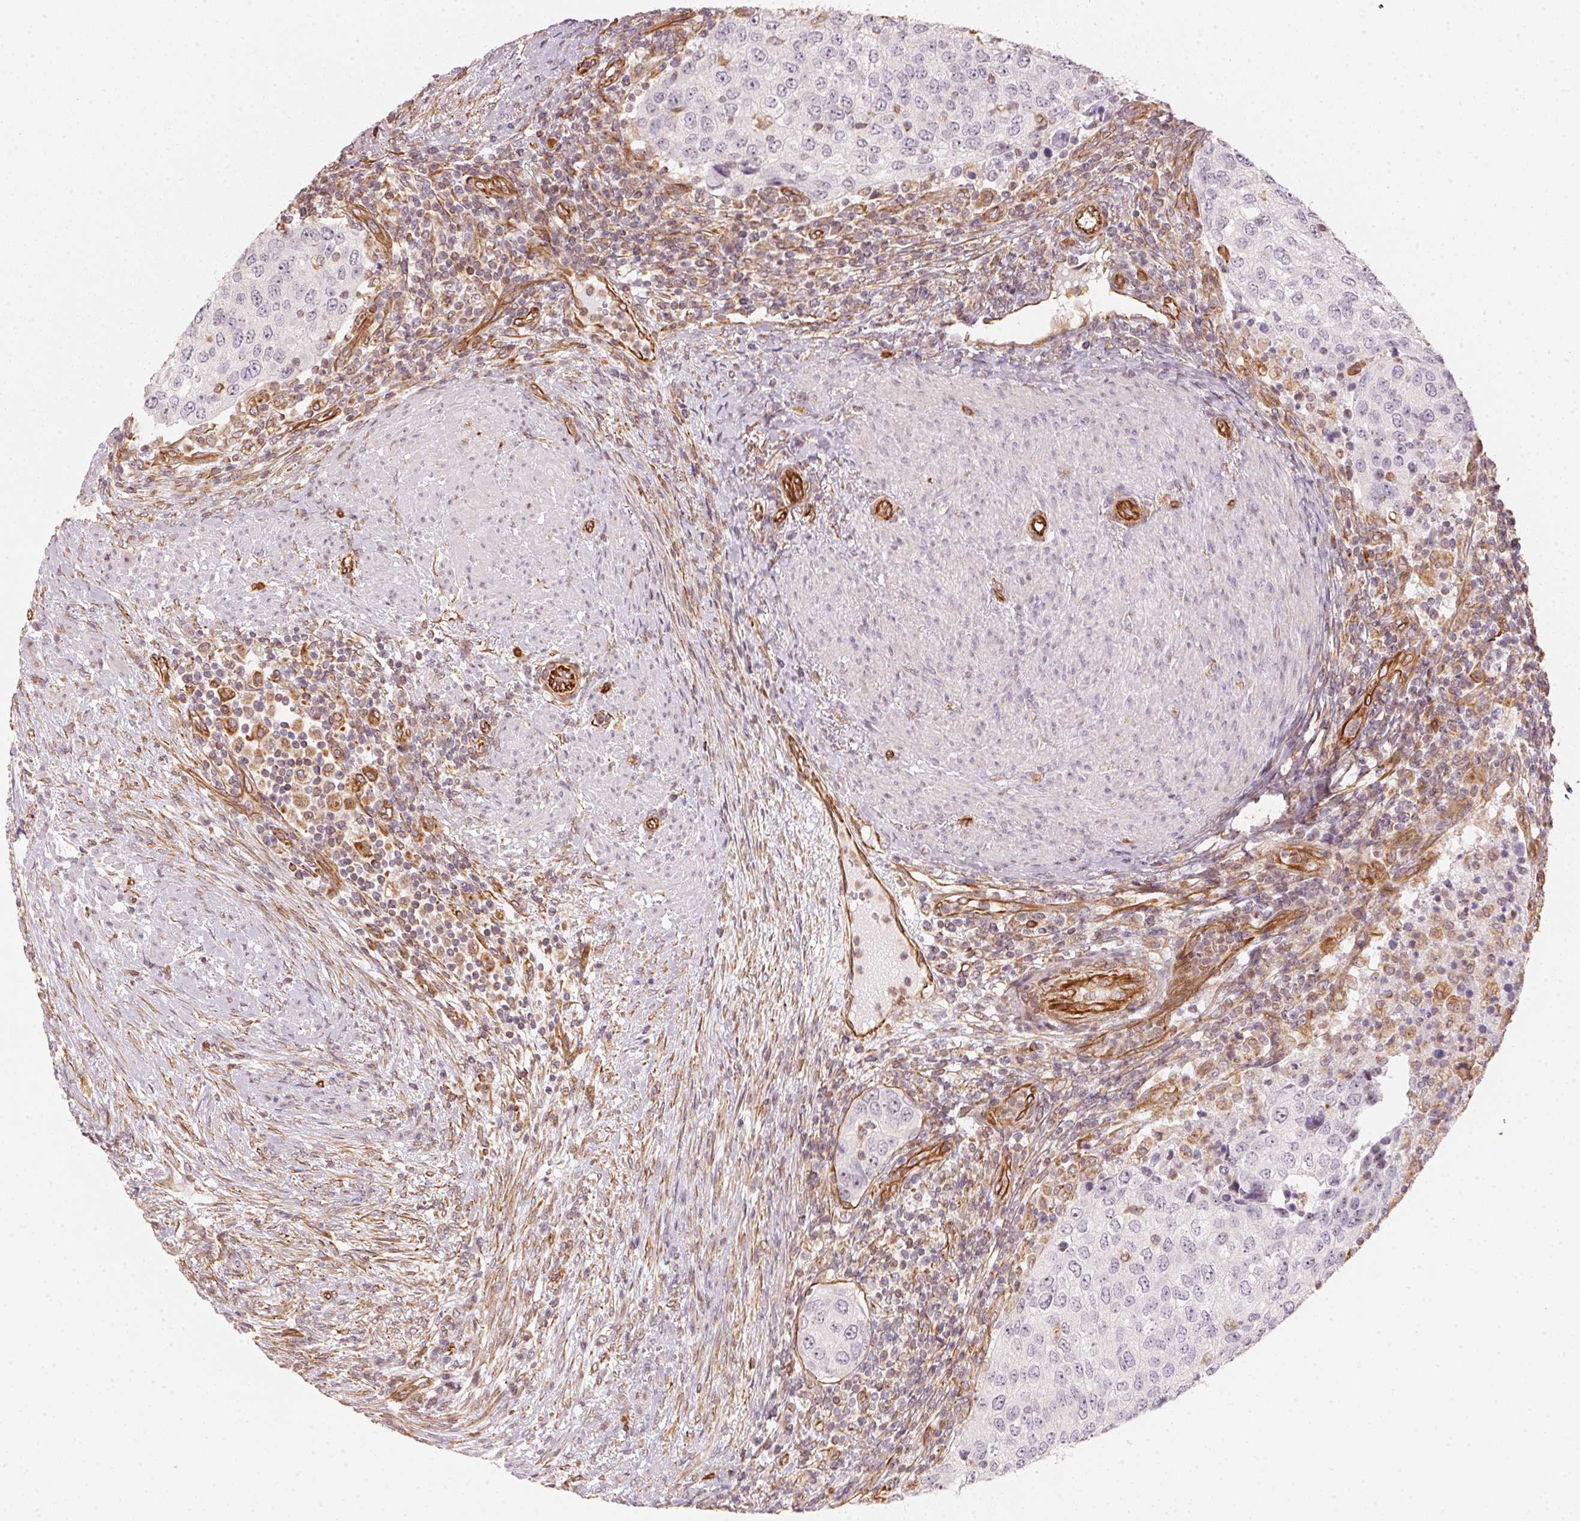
{"staining": {"intensity": "negative", "quantity": "none", "location": "none"}, "tissue": "urothelial cancer", "cell_type": "Tumor cells", "image_type": "cancer", "snomed": [{"axis": "morphology", "description": "Urothelial carcinoma, High grade"}, {"axis": "topography", "description": "Urinary bladder"}], "caption": "Immunohistochemistry image of human high-grade urothelial carcinoma stained for a protein (brown), which exhibits no expression in tumor cells. (IHC, brightfield microscopy, high magnification).", "gene": "FOXR2", "patient": {"sex": "female", "age": 78}}